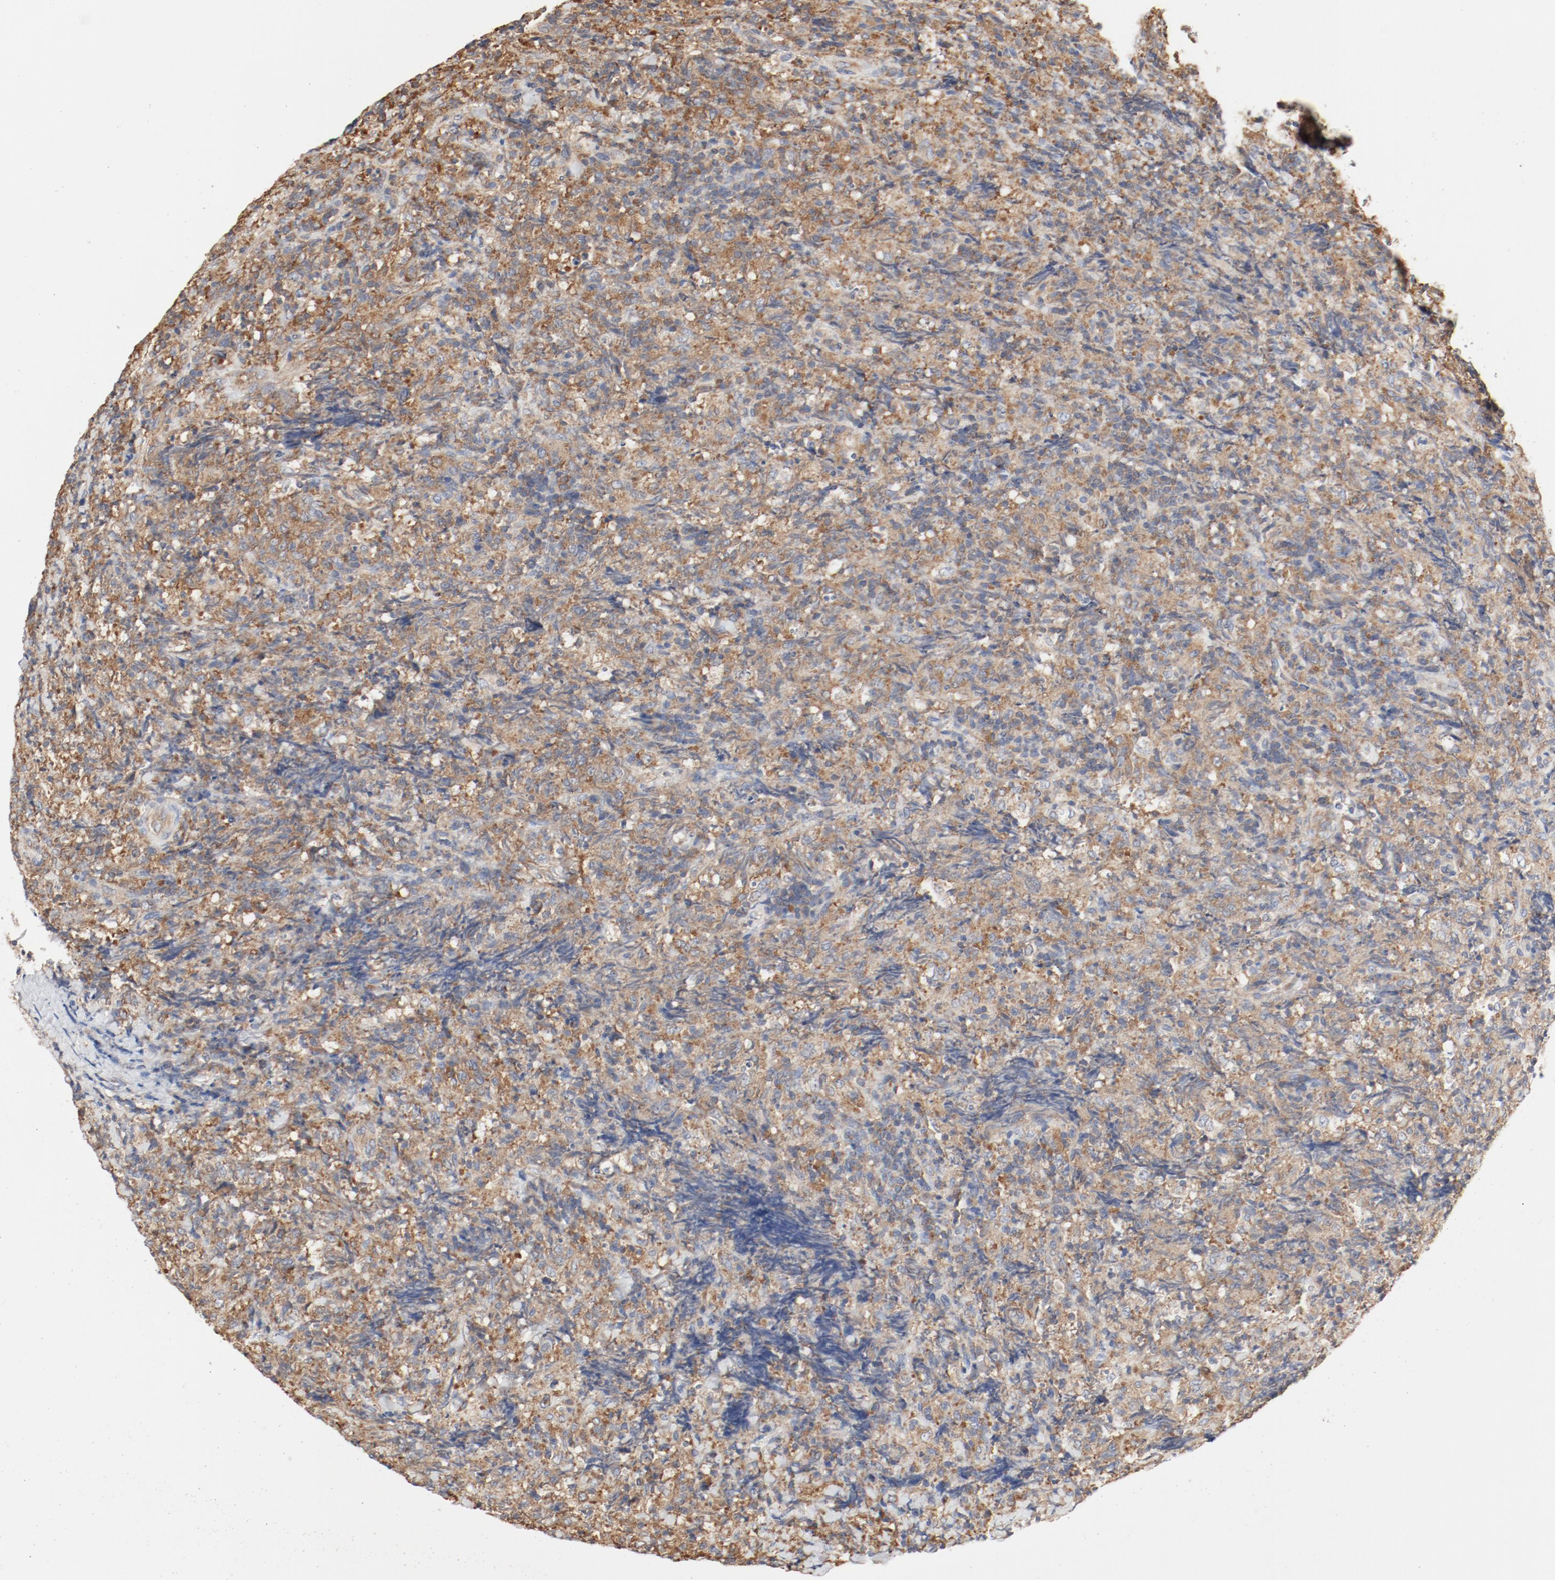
{"staining": {"intensity": "moderate", "quantity": ">75%", "location": "cytoplasmic/membranous"}, "tissue": "lymphoma", "cell_type": "Tumor cells", "image_type": "cancer", "snomed": [{"axis": "morphology", "description": "Malignant lymphoma, non-Hodgkin's type, High grade"}, {"axis": "topography", "description": "Tonsil"}], "caption": "An immunohistochemistry (IHC) image of tumor tissue is shown. Protein staining in brown highlights moderate cytoplasmic/membranous positivity in high-grade malignant lymphoma, non-Hodgkin's type within tumor cells.", "gene": "RPS6", "patient": {"sex": "female", "age": 36}}